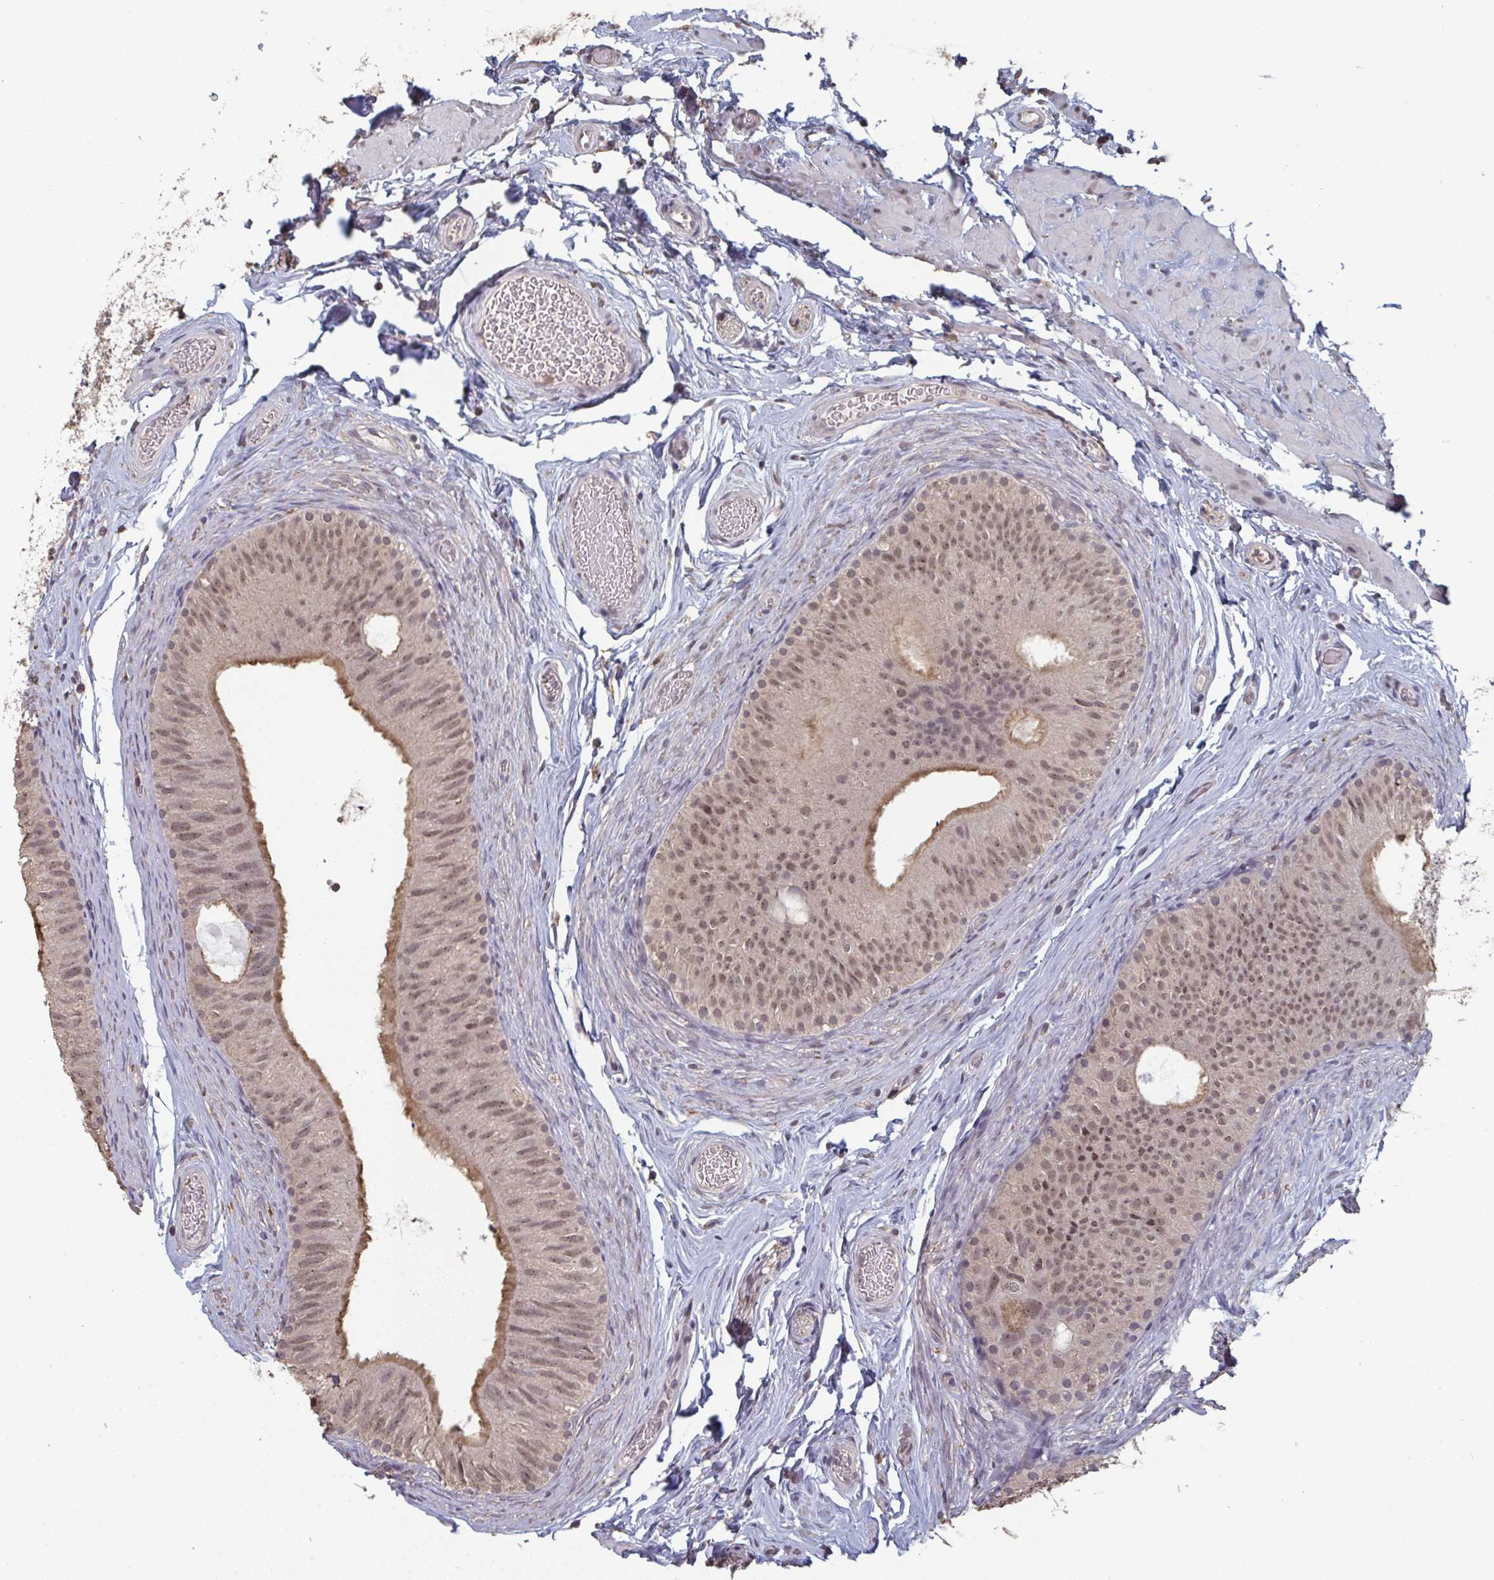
{"staining": {"intensity": "moderate", "quantity": ">75%", "location": "cytoplasmic/membranous,nuclear"}, "tissue": "epididymis", "cell_type": "Glandular cells", "image_type": "normal", "snomed": [{"axis": "morphology", "description": "Normal tissue, NOS"}, {"axis": "topography", "description": "Epididymis, spermatic cord, NOS"}, {"axis": "topography", "description": "Epididymis"}], "caption": "A high-resolution histopathology image shows IHC staining of unremarkable epididymis, which reveals moderate cytoplasmic/membranous,nuclear staining in approximately >75% of glandular cells. (brown staining indicates protein expression, while blue staining denotes nuclei).", "gene": "LIX1", "patient": {"sex": "male", "age": 31}}